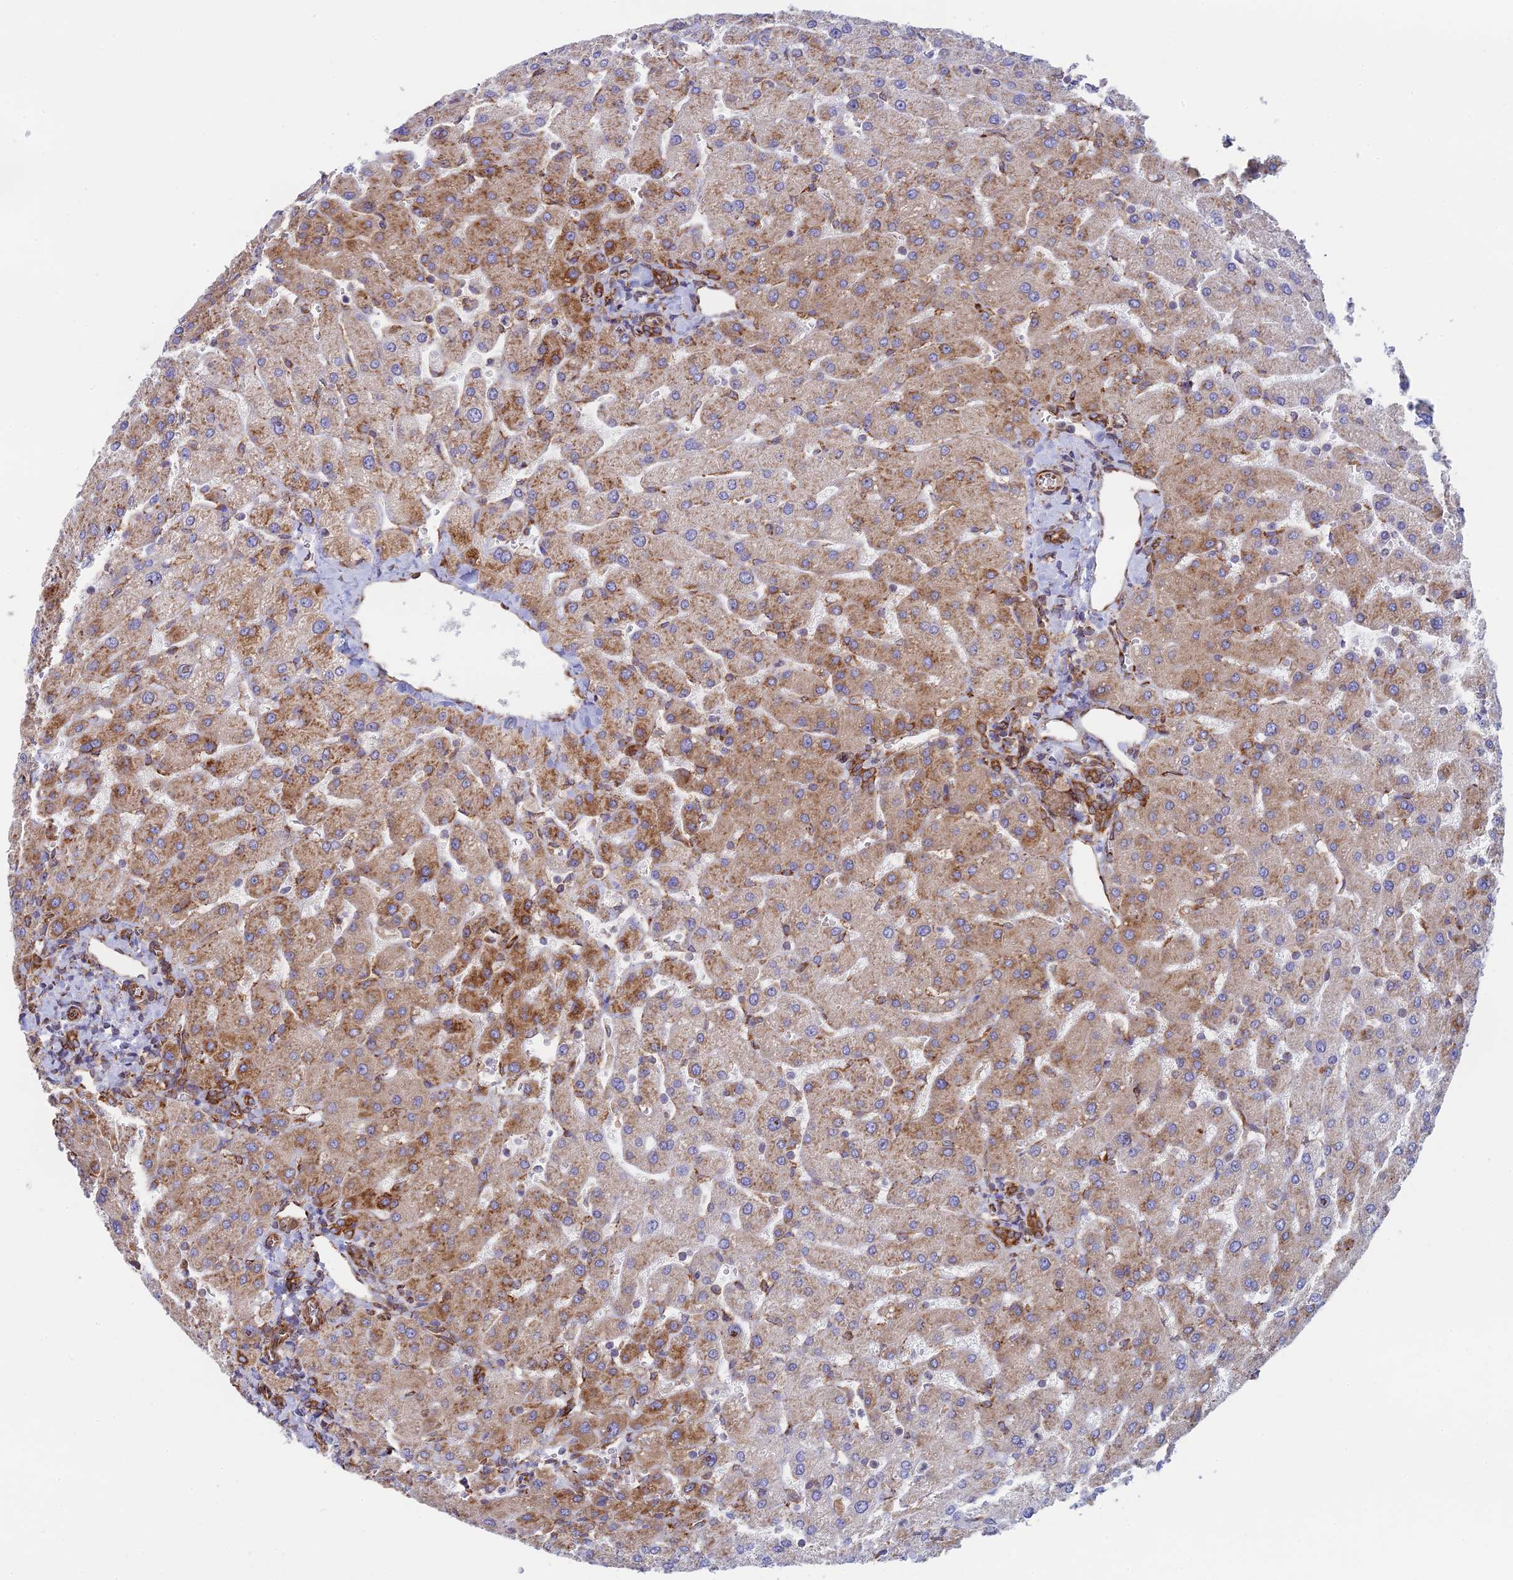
{"staining": {"intensity": "strong", "quantity": ">75%", "location": "cytoplasmic/membranous"}, "tissue": "liver", "cell_type": "Cholangiocytes", "image_type": "normal", "snomed": [{"axis": "morphology", "description": "Normal tissue, NOS"}, {"axis": "topography", "description": "Liver"}], "caption": "IHC photomicrograph of unremarkable human liver stained for a protein (brown), which exhibits high levels of strong cytoplasmic/membranous positivity in about >75% of cholangiocytes.", "gene": "CCDC69", "patient": {"sex": "male", "age": 55}}